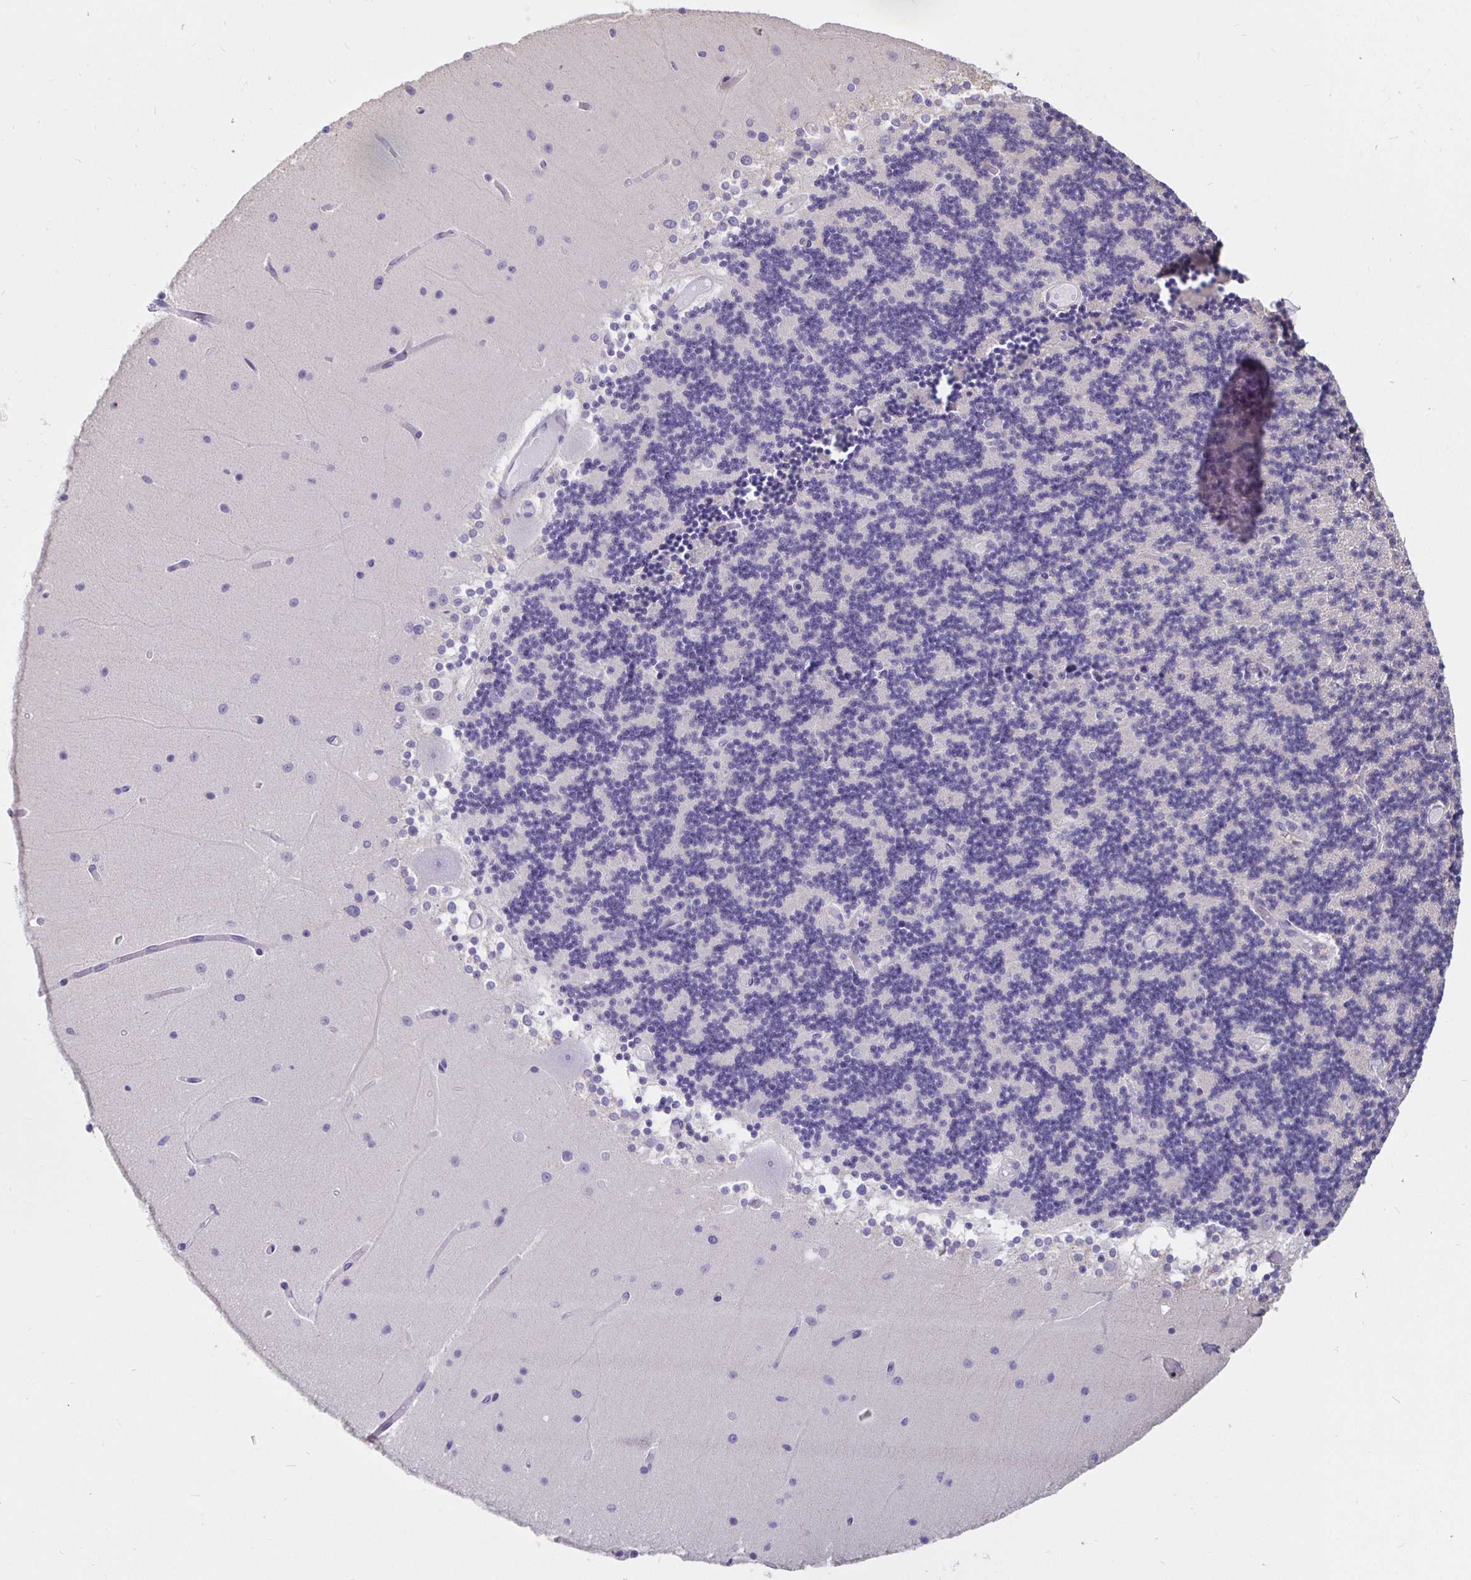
{"staining": {"intensity": "negative", "quantity": "none", "location": "none"}, "tissue": "cerebellum", "cell_type": "Cells in granular layer", "image_type": "normal", "snomed": [{"axis": "morphology", "description": "Normal tissue, NOS"}, {"axis": "topography", "description": "Cerebellum"}], "caption": "Immunohistochemistry histopathology image of unremarkable cerebellum stained for a protein (brown), which reveals no staining in cells in granular layer.", "gene": "DNAI2", "patient": {"sex": "female", "age": 28}}